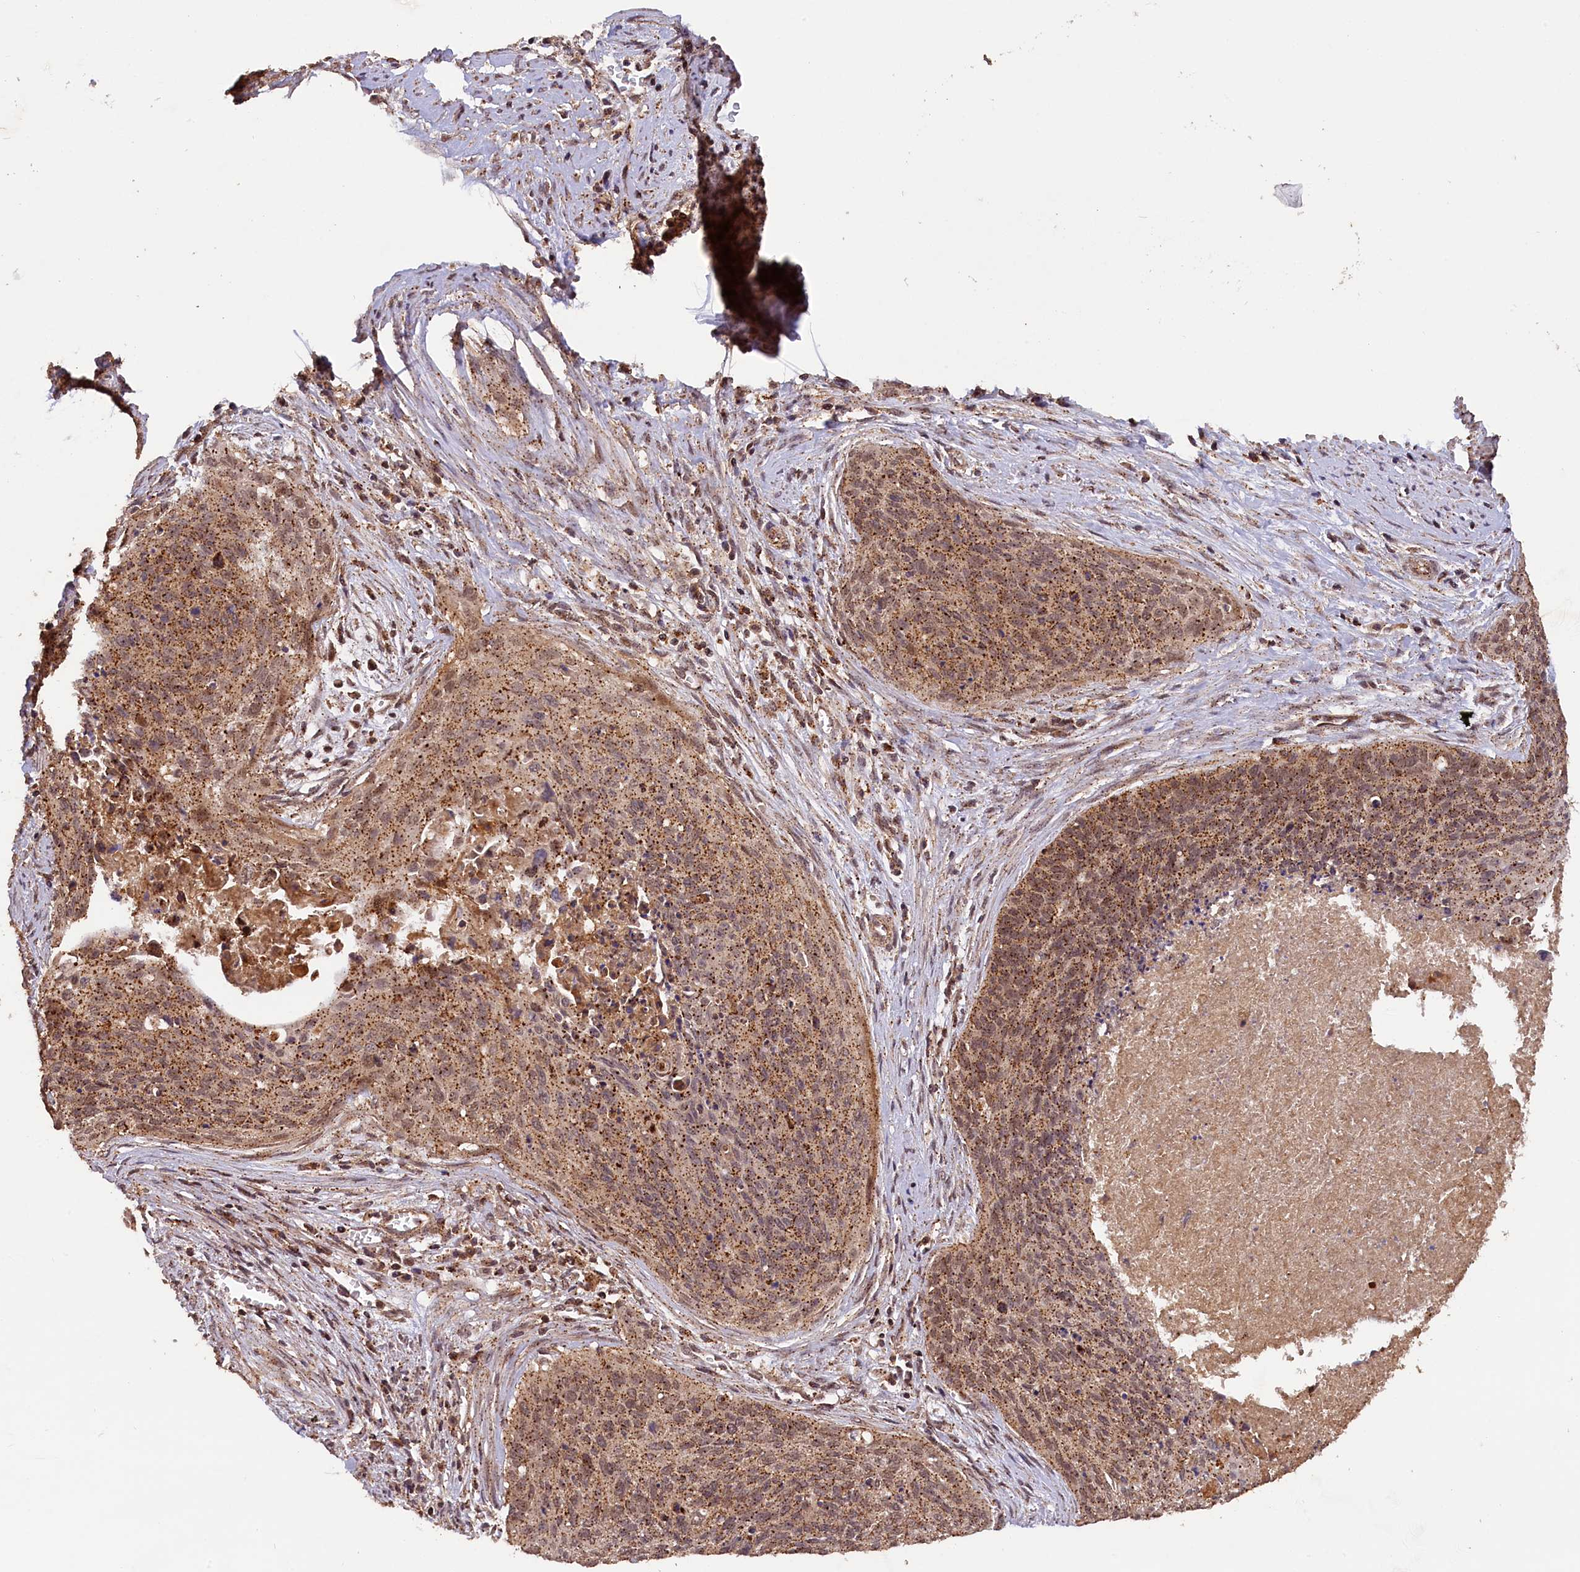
{"staining": {"intensity": "strong", "quantity": ">75%", "location": "cytoplasmic/membranous"}, "tissue": "cervical cancer", "cell_type": "Tumor cells", "image_type": "cancer", "snomed": [{"axis": "morphology", "description": "Squamous cell carcinoma, NOS"}, {"axis": "topography", "description": "Cervix"}], "caption": "Immunohistochemistry micrograph of neoplastic tissue: cervical cancer (squamous cell carcinoma) stained using immunohistochemistry reveals high levels of strong protein expression localized specifically in the cytoplasmic/membranous of tumor cells, appearing as a cytoplasmic/membranous brown color.", "gene": "IST1", "patient": {"sex": "female", "age": 55}}